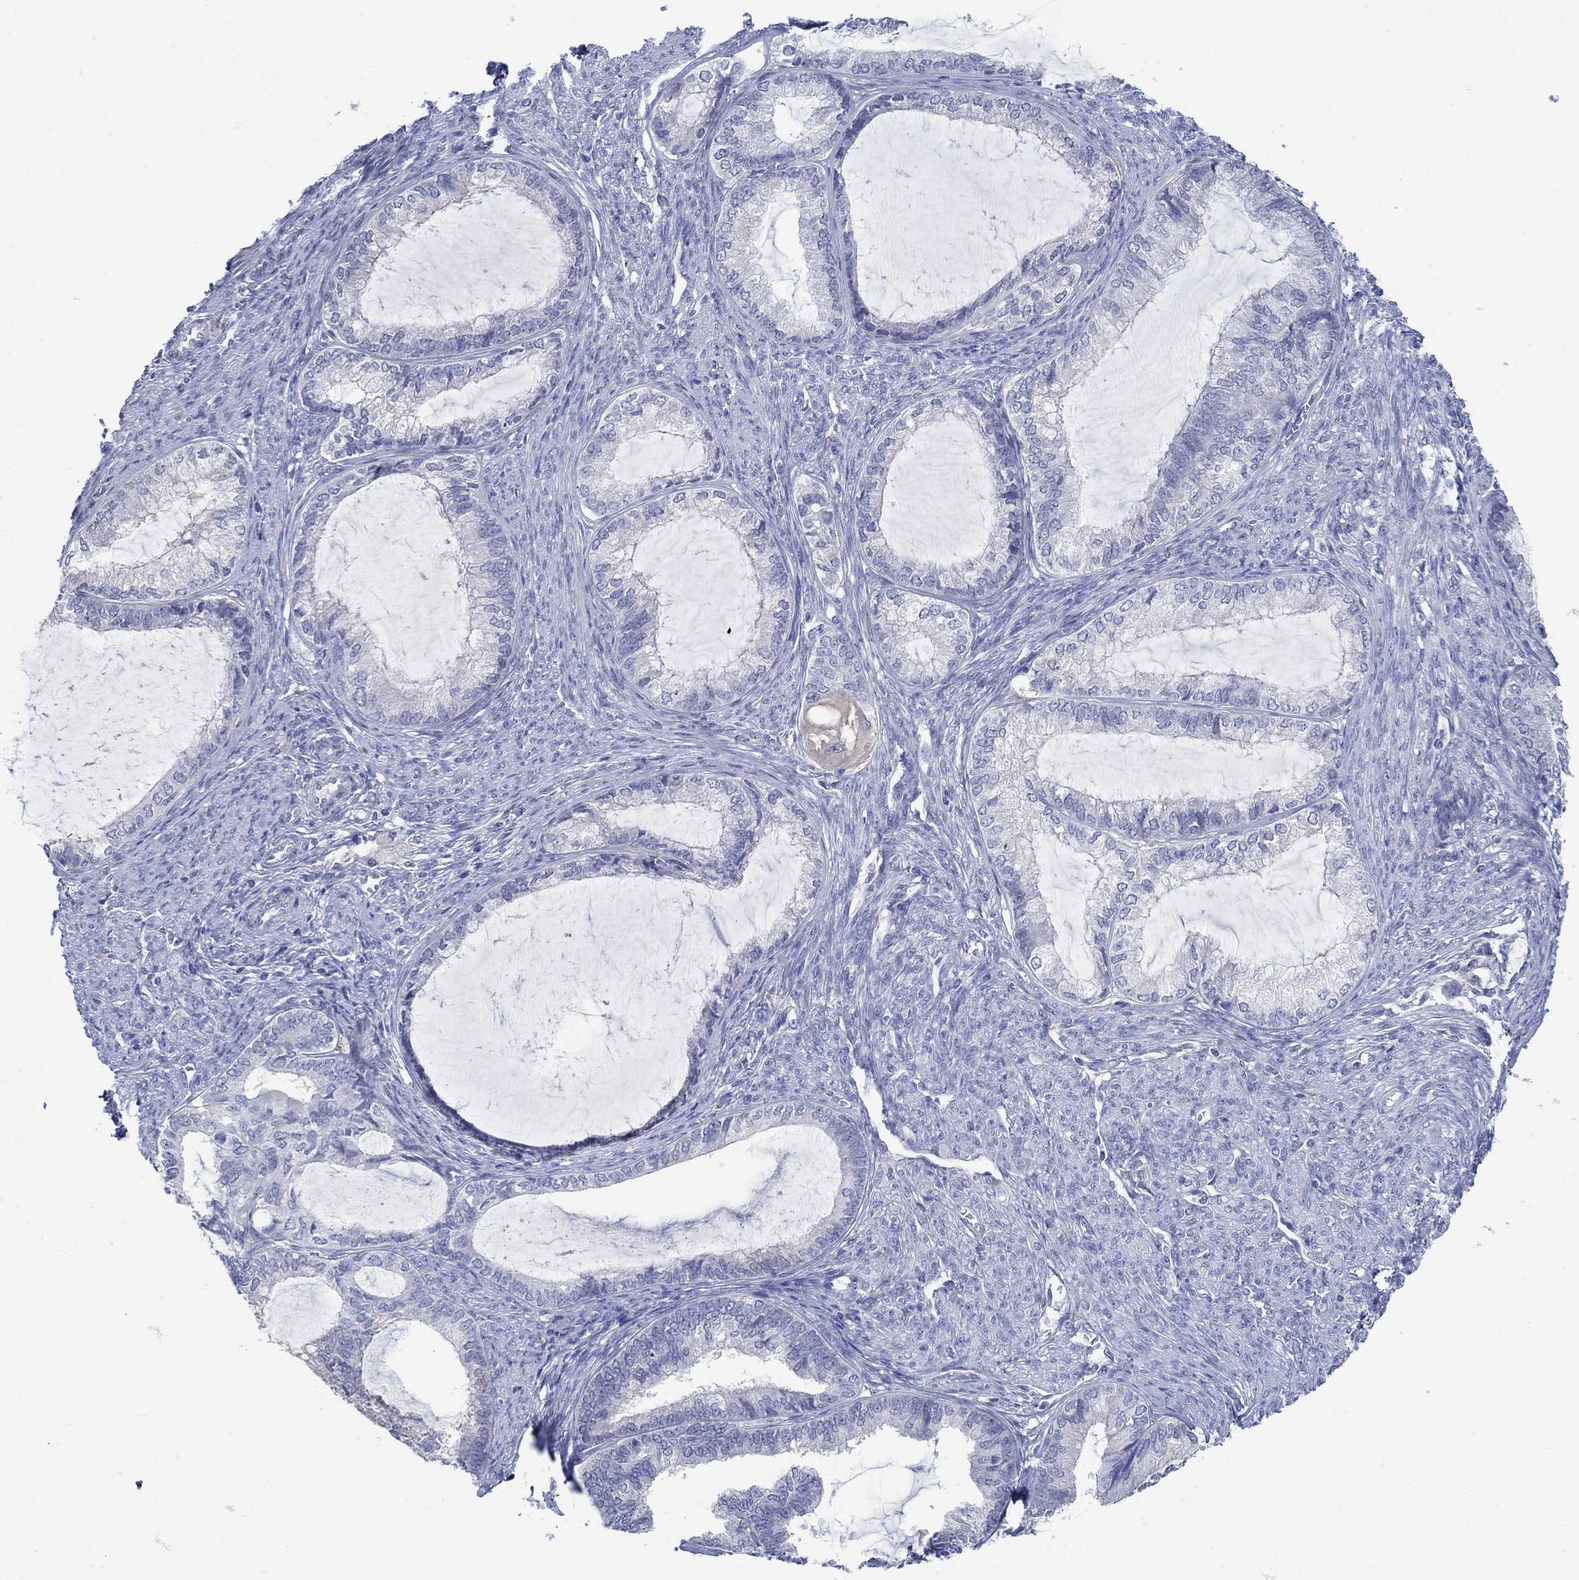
{"staining": {"intensity": "negative", "quantity": "none", "location": "none"}, "tissue": "endometrial cancer", "cell_type": "Tumor cells", "image_type": "cancer", "snomed": [{"axis": "morphology", "description": "Adenocarcinoma, NOS"}, {"axis": "topography", "description": "Endometrium"}], "caption": "Tumor cells are negative for protein expression in human endometrial cancer (adenocarcinoma).", "gene": "REEP2", "patient": {"sex": "female", "age": 86}}